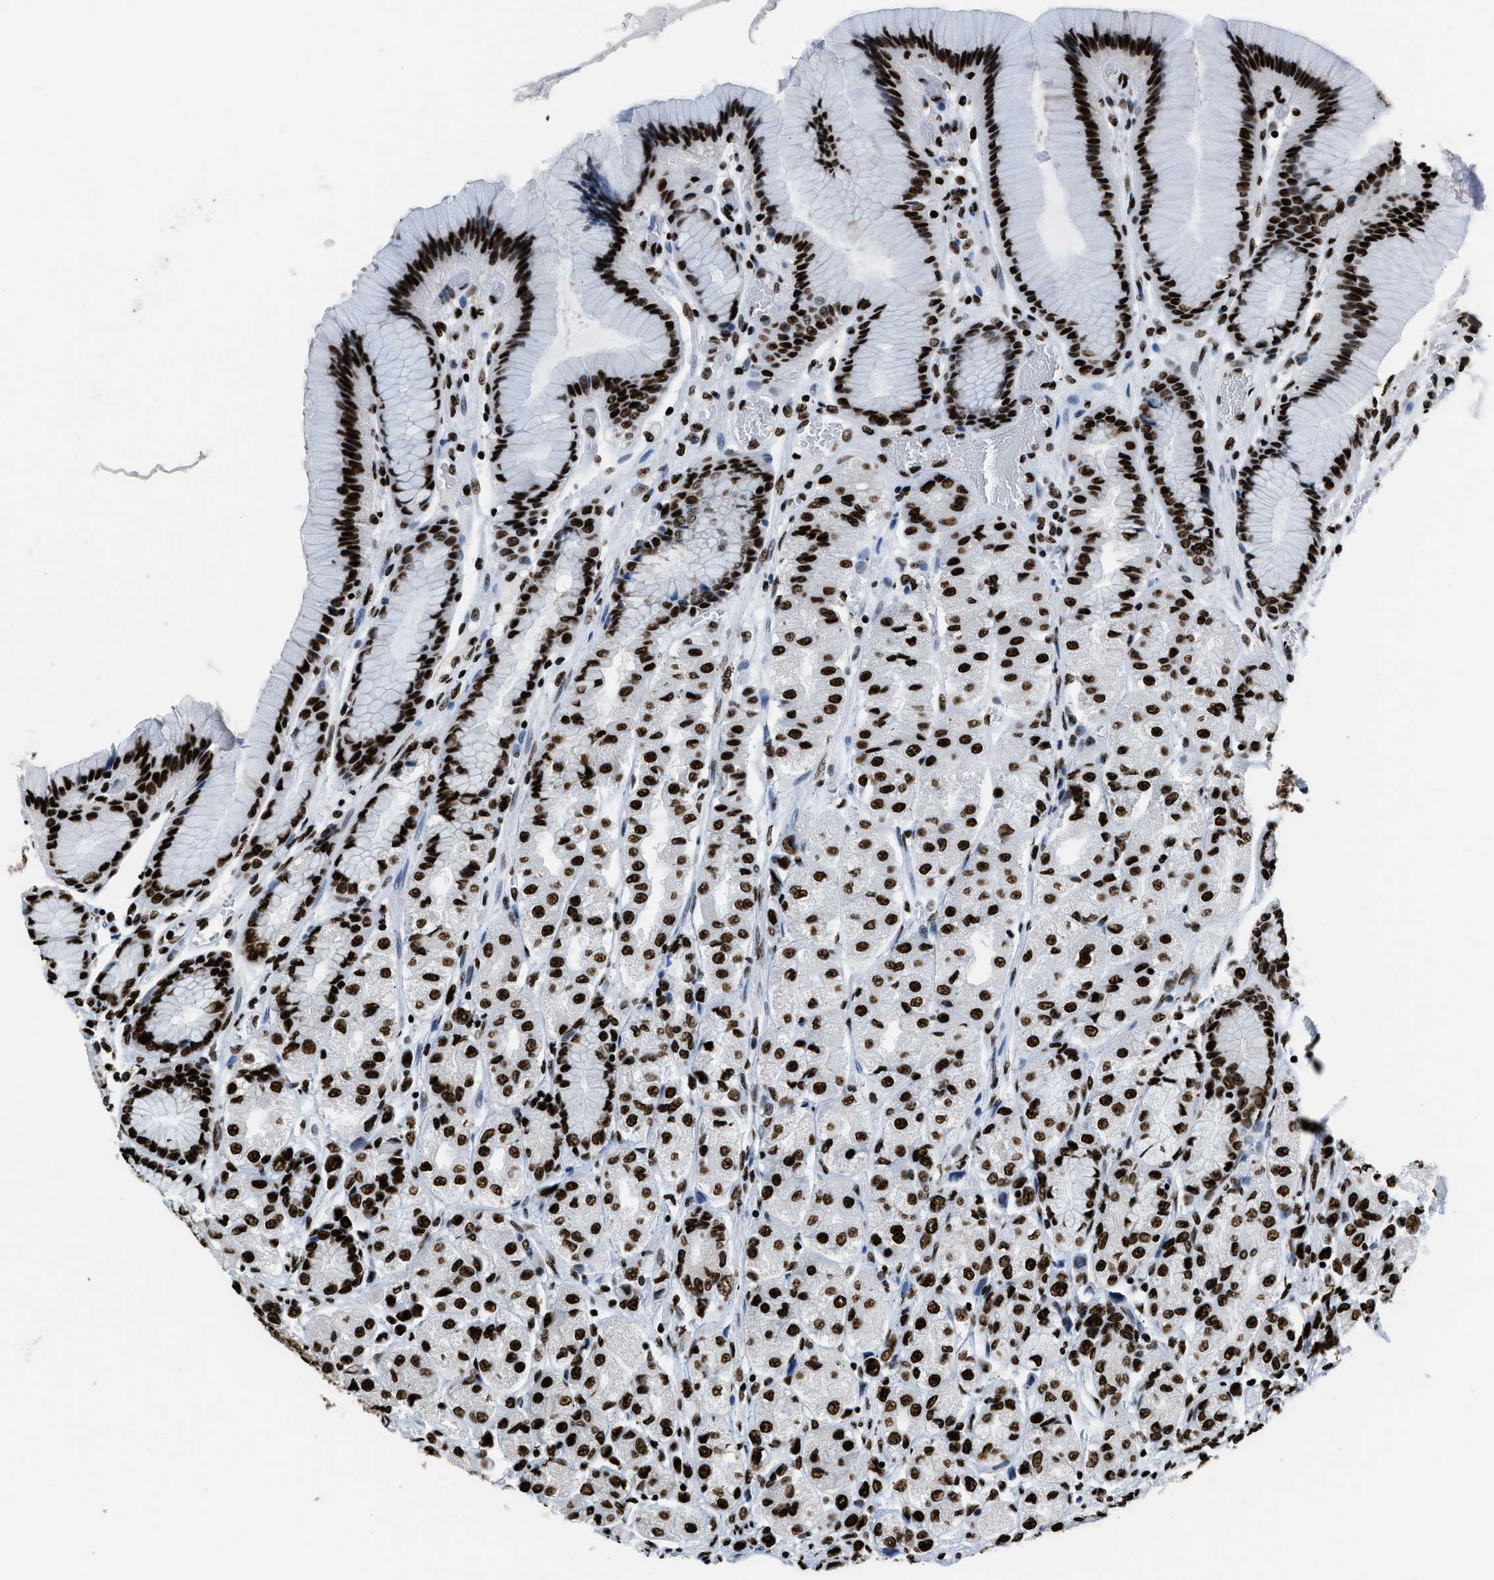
{"staining": {"intensity": "strong", "quantity": ">75%", "location": "nuclear"}, "tissue": "stomach", "cell_type": "Glandular cells", "image_type": "normal", "snomed": [{"axis": "morphology", "description": "Normal tissue, NOS"}, {"axis": "morphology", "description": "Adenocarcinoma, NOS"}, {"axis": "topography", "description": "Stomach"}, {"axis": "topography", "description": "Stomach, lower"}], "caption": "Immunohistochemistry (IHC) image of normal human stomach stained for a protein (brown), which demonstrates high levels of strong nuclear positivity in approximately >75% of glandular cells.", "gene": "HNRNPM", "patient": {"sex": "female", "age": 65}}